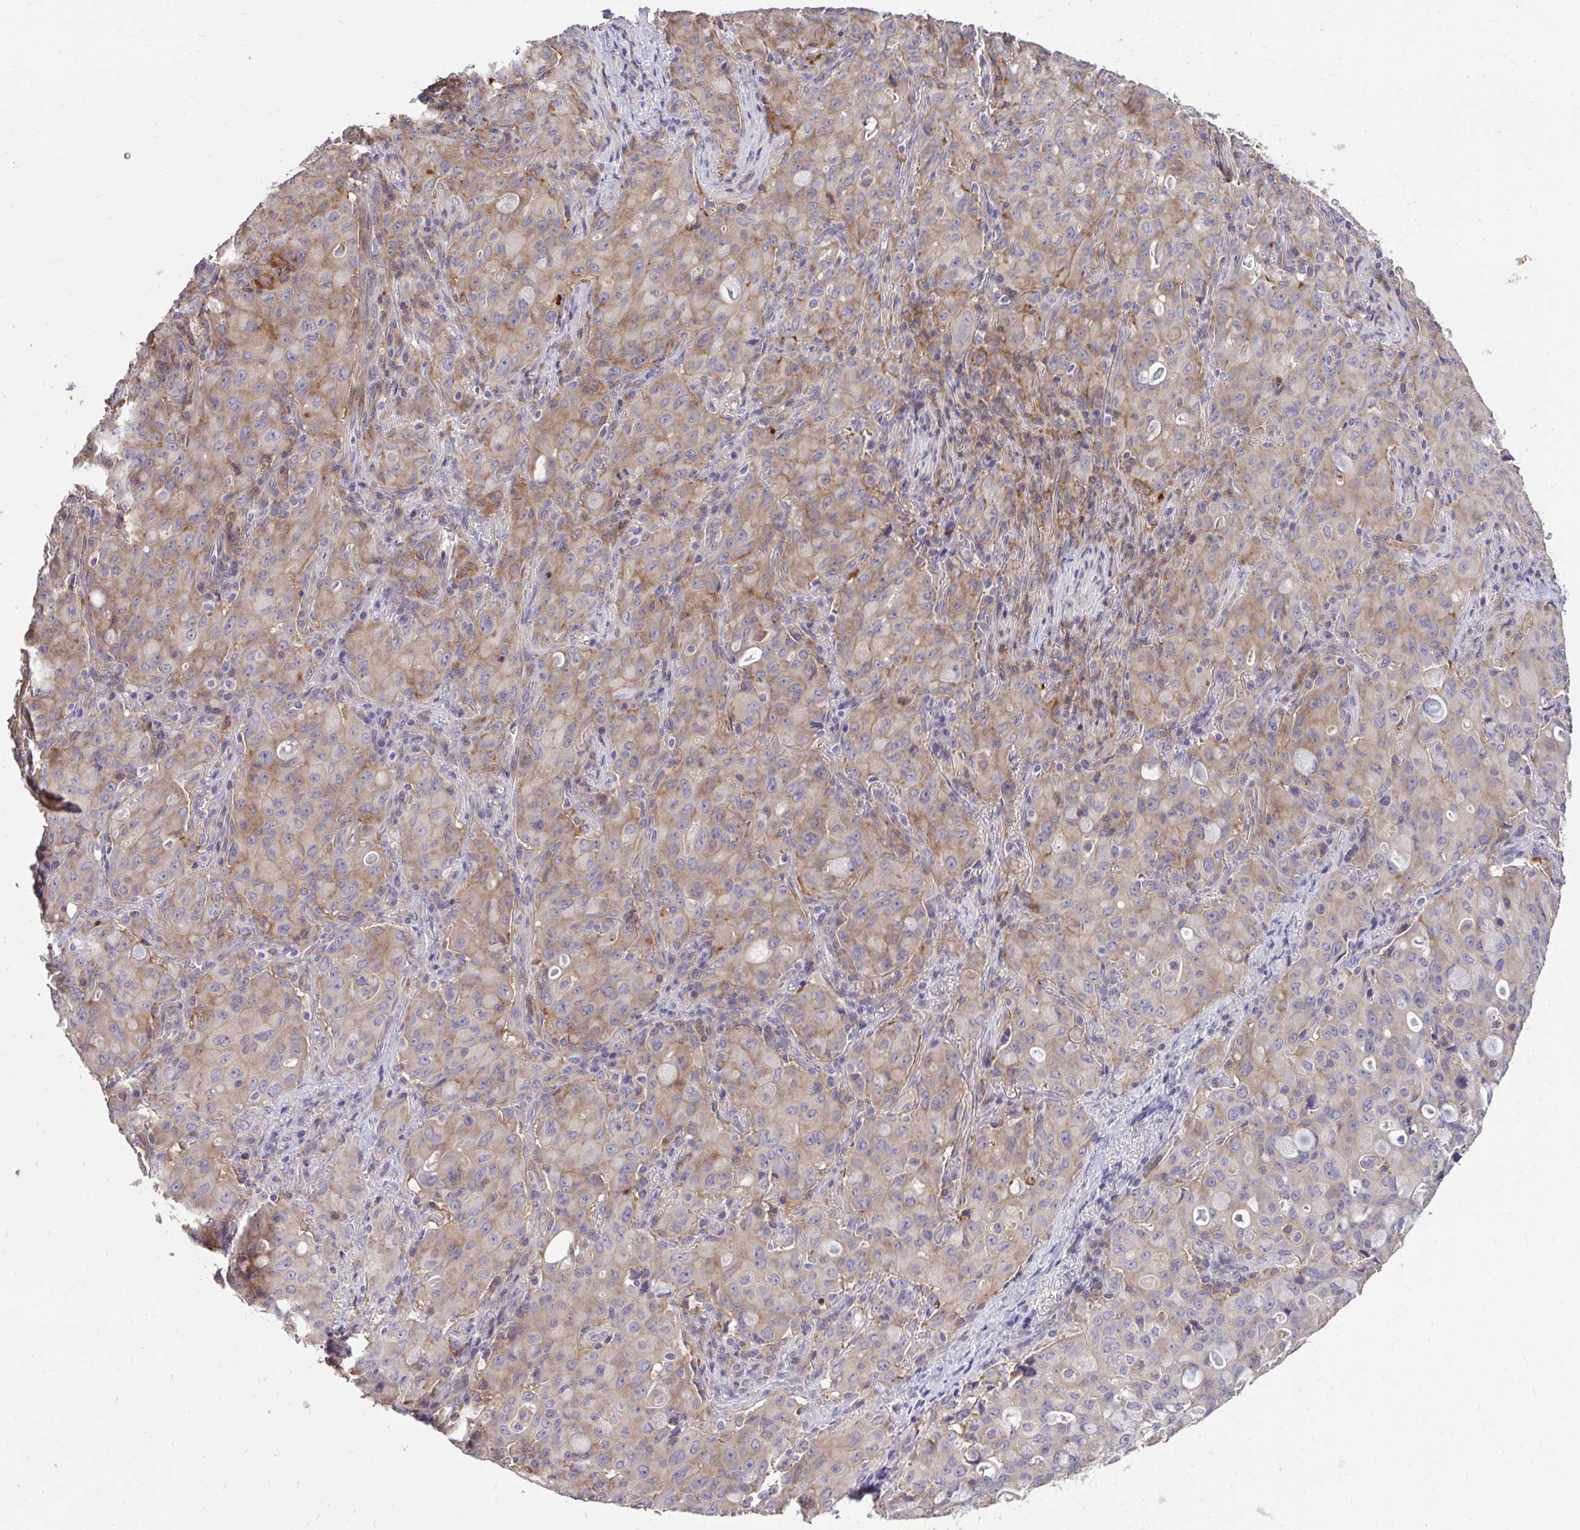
{"staining": {"intensity": "moderate", "quantity": "25%-75%", "location": "cytoplasmic/membranous"}, "tissue": "lung cancer", "cell_type": "Tumor cells", "image_type": "cancer", "snomed": [{"axis": "morphology", "description": "Adenocarcinoma, NOS"}, {"axis": "topography", "description": "Lung"}], "caption": "This image reveals immunohistochemistry (IHC) staining of adenocarcinoma (lung), with medium moderate cytoplasmic/membranous expression in about 25%-75% of tumor cells.", "gene": "IGFL2", "patient": {"sex": "female", "age": 44}}